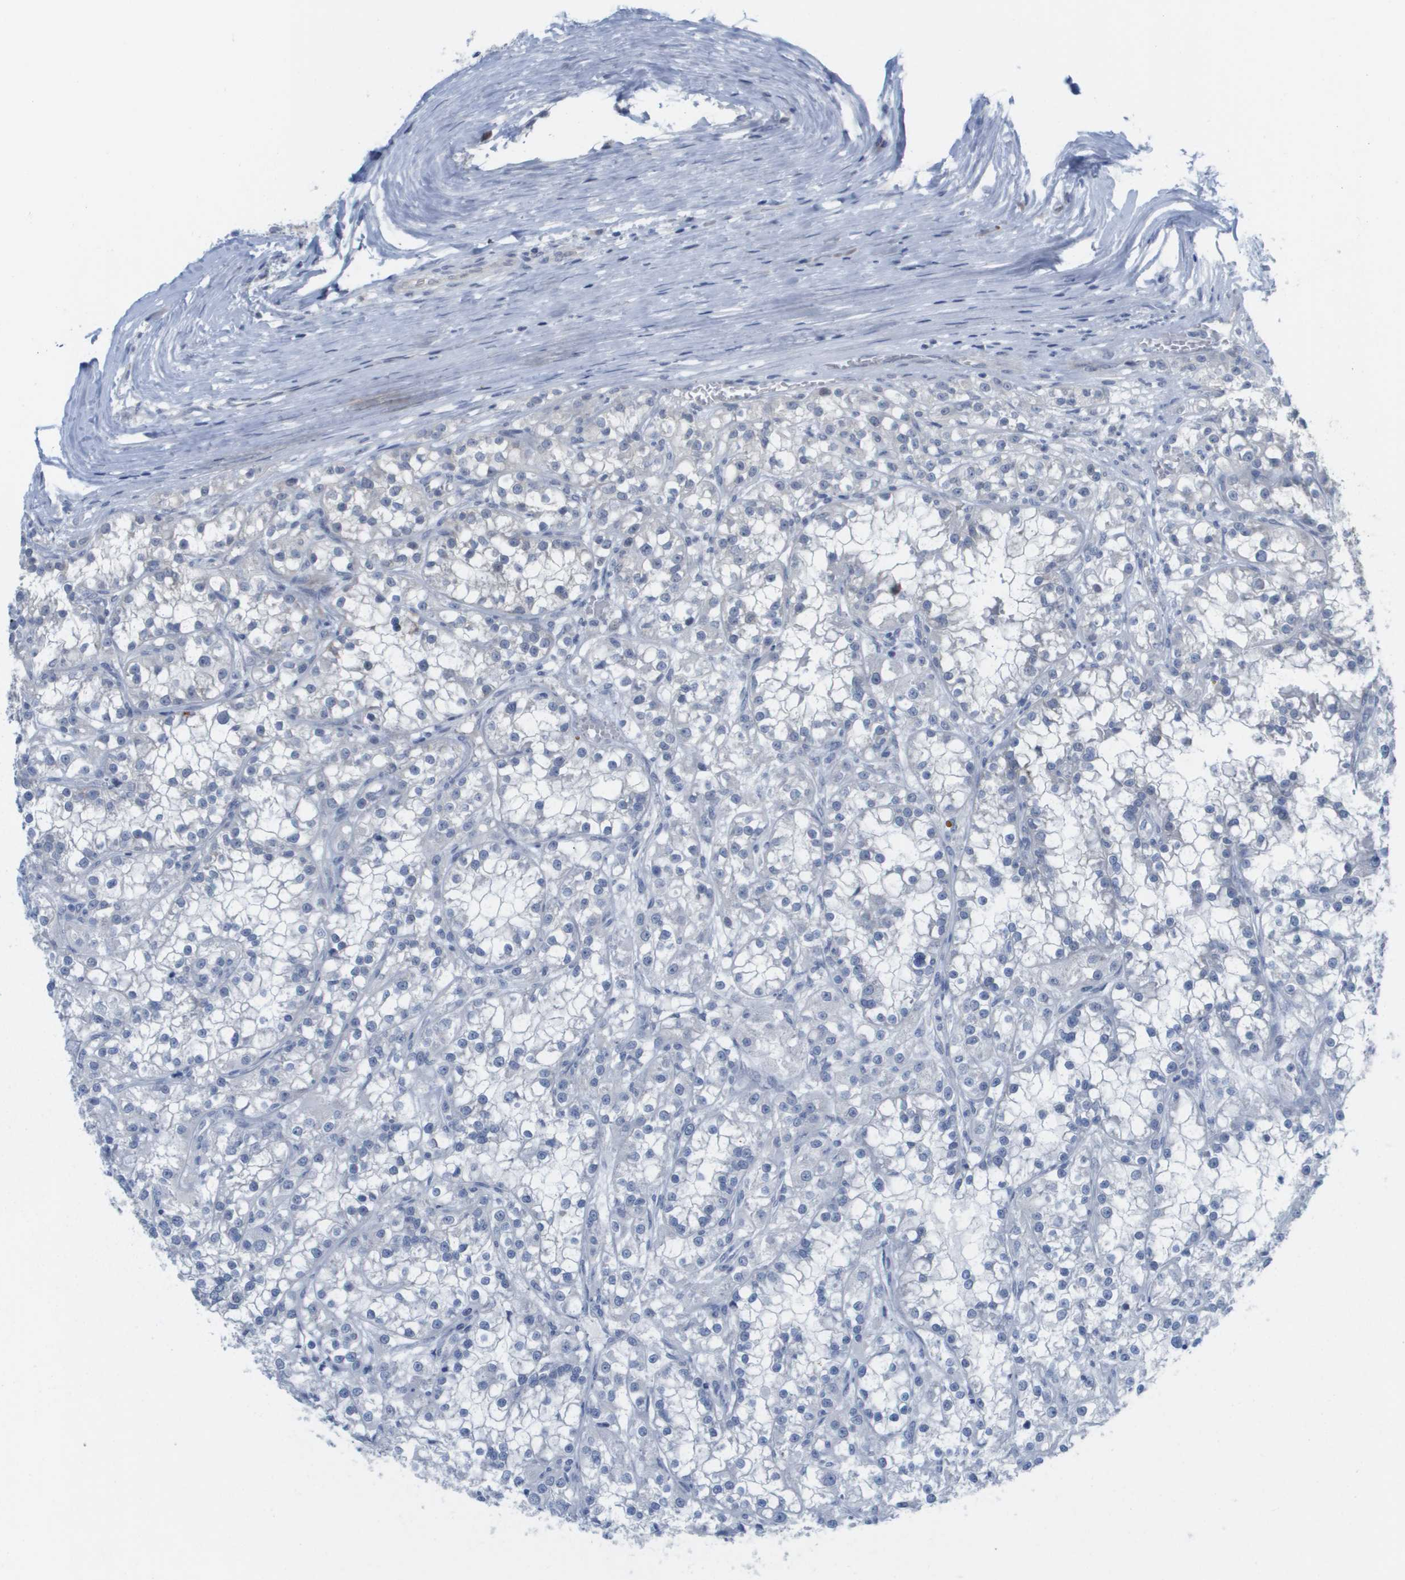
{"staining": {"intensity": "negative", "quantity": "none", "location": "none"}, "tissue": "renal cancer", "cell_type": "Tumor cells", "image_type": "cancer", "snomed": [{"axis": "morphology", "description": "Adenocarcinoma, NOS"}, {"axis": "topography", "description": "Kidney"}], "caption": "Renal cancer (adenocarcinoma) was stained to show a protein in brown. There is no significant staining in tumor cells. (DAB immunohistochemistry visualized using brightfield microscopy, high magnification).", "gene": "PDE4A", "patient": {"sex": "female", "age": 52}}